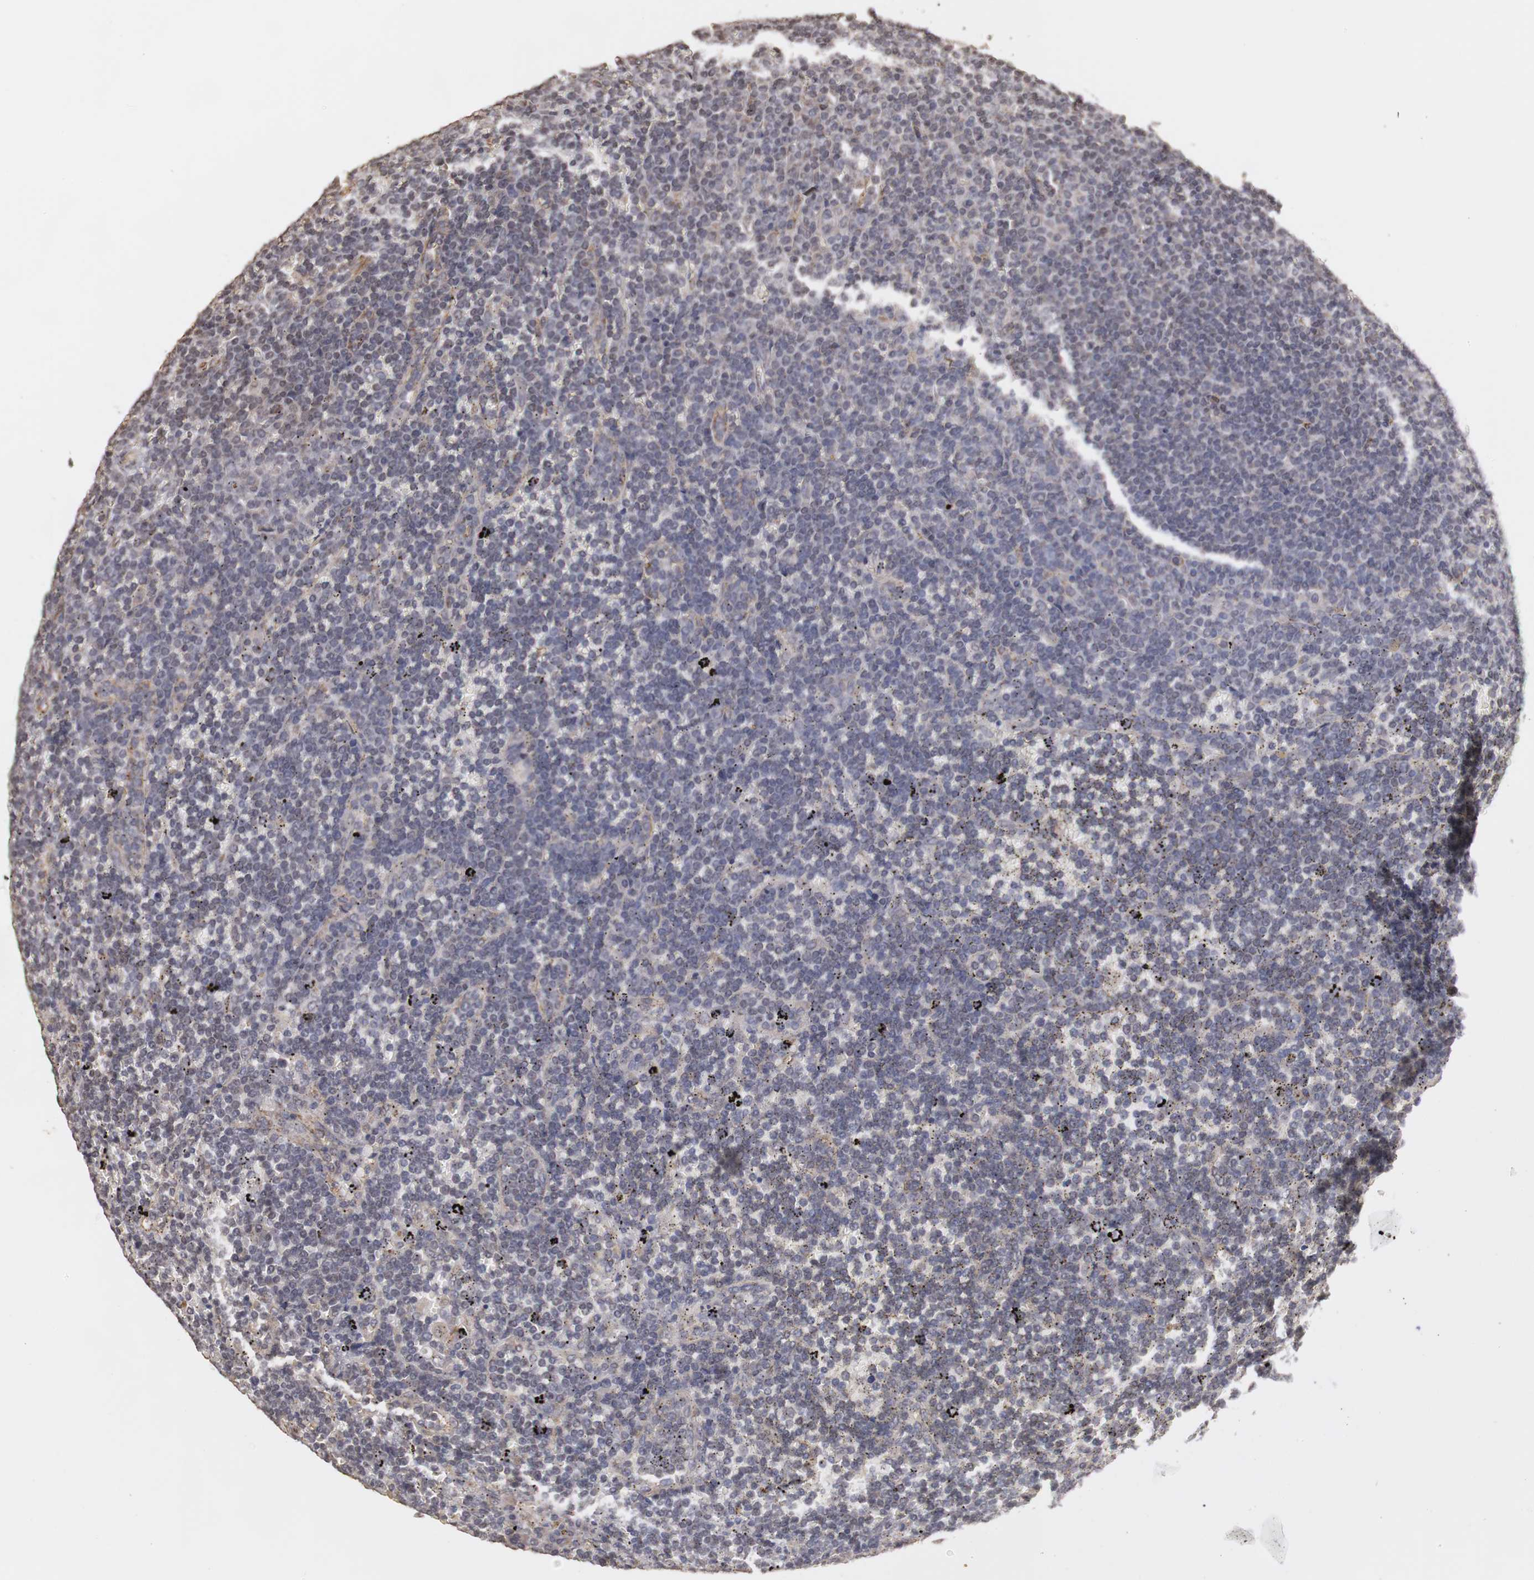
{"staining": {"intensity": "weak", "quantity": "<25%", "location": "cytoplasmic/membranous"}, "tissue": "lymphoma", "cell_type": "Tumor cells", "image_type": "cancer", "snomed": [{"axis": "morphology", "description": "Malignant lymphoma, non-Hodgkin's type, Low grade"}, {"axis": "topography", "description": "Spleen"}], "caption": "The image shows no significant expression in tumor cells of malignant lymphoma, non-Hodgkin's type (low-grade).", "gene": "PLEKHA1", "patient": {"sex": "male", "age": 80}}